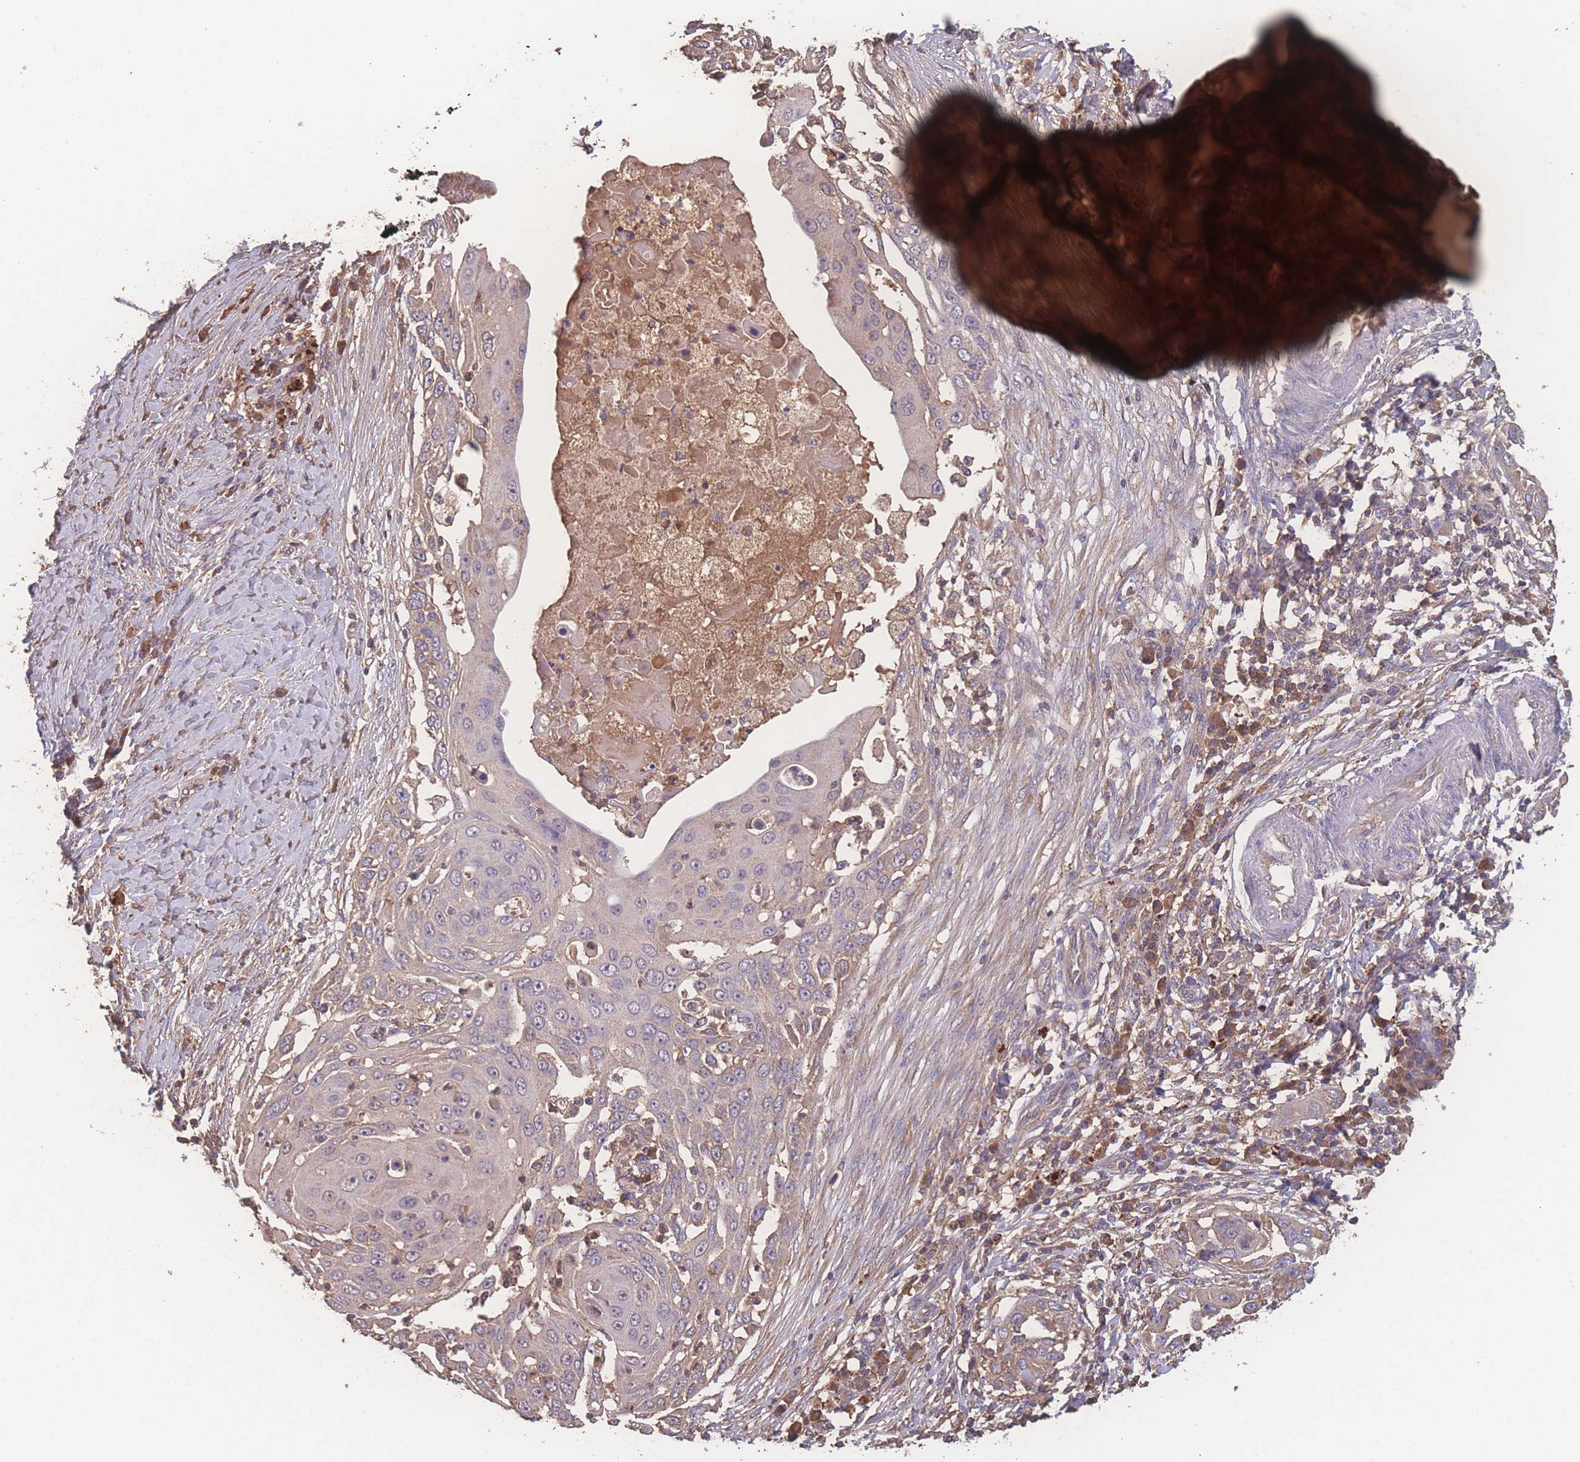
{"staining": {"intensity": "moderate", "quantity": "<25%", "location": "cytoplasmic/membranous"}, "tissue": "skin cancer", "cell_type": "Tumor cells", "image_type": "cancer", "snomed": [{"axis": "morphology", "description": "Squamous cell carcinoma, NOS"}, {"axis": "topography", "description": "Skin"}], "caption": "Skin cancer (squamous cell carcinoma) stained with immunohistochemistry exhibits moderate cytoplasmic/membranous positivity in about <25% of tumor cells. (DAB IHC with brightfield microscopy, high magnification).", "gene": "ATXN10", "patient": {"sex": "female", "age": 44}}